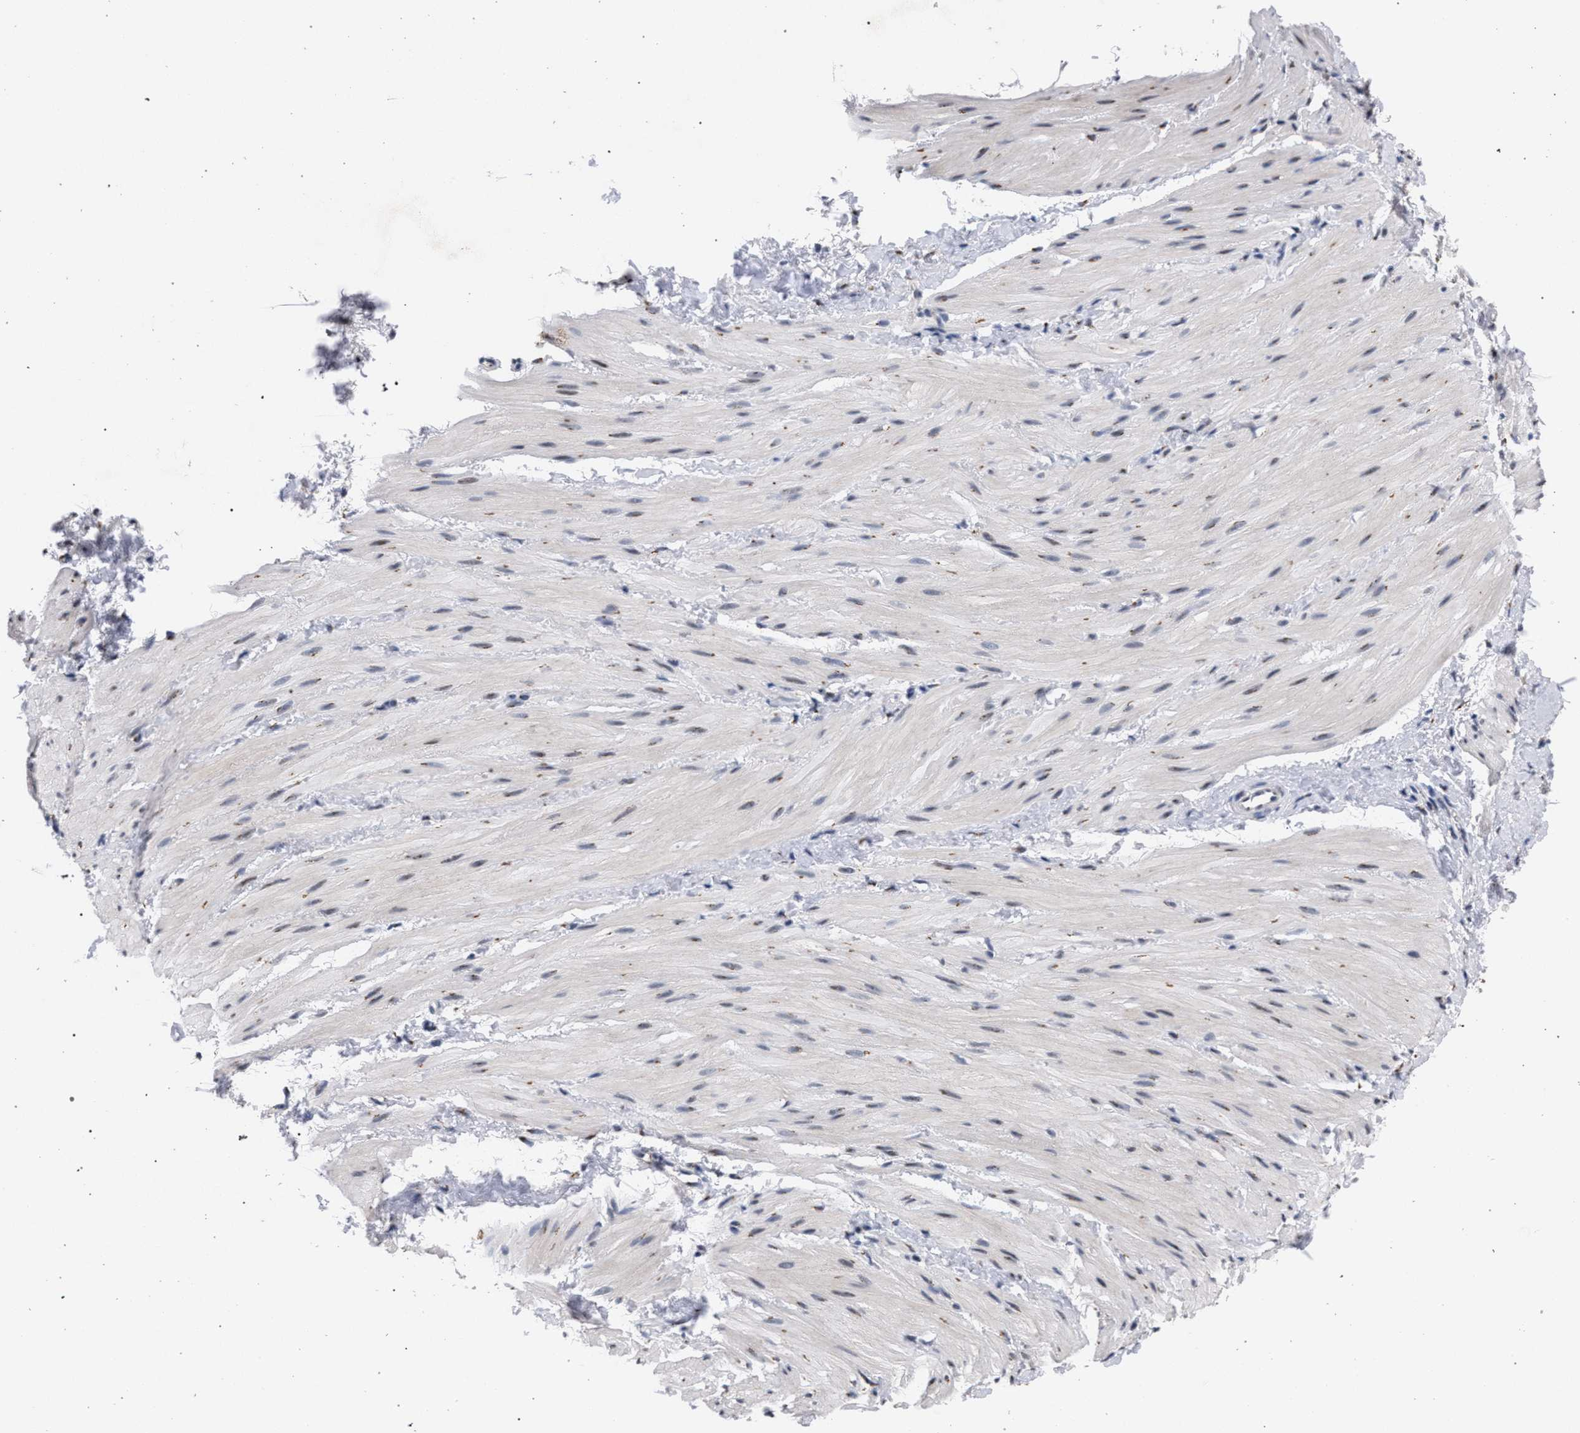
{"staining": {"intensity": "weak", "quantity": "<25%", "location": "cytoplasmic/membranous"}, "tissue": "smooth muscle", "cell_type": "Smooth muscle cells", "image_type": "normal", "snomed": [{"axis": "morphology", "description": "Normal tissue, NOS"}, {"axis": "topography", "description": "Smooth muscle"}], "caption": "Immunohistochemistry of unremarkable smooth muscle demonstrates no staining in smooth muscle cells. Nuclei are stained in blue.", "gene": "GOLGA2", "patient": {"sex": "male", "age": 16}}